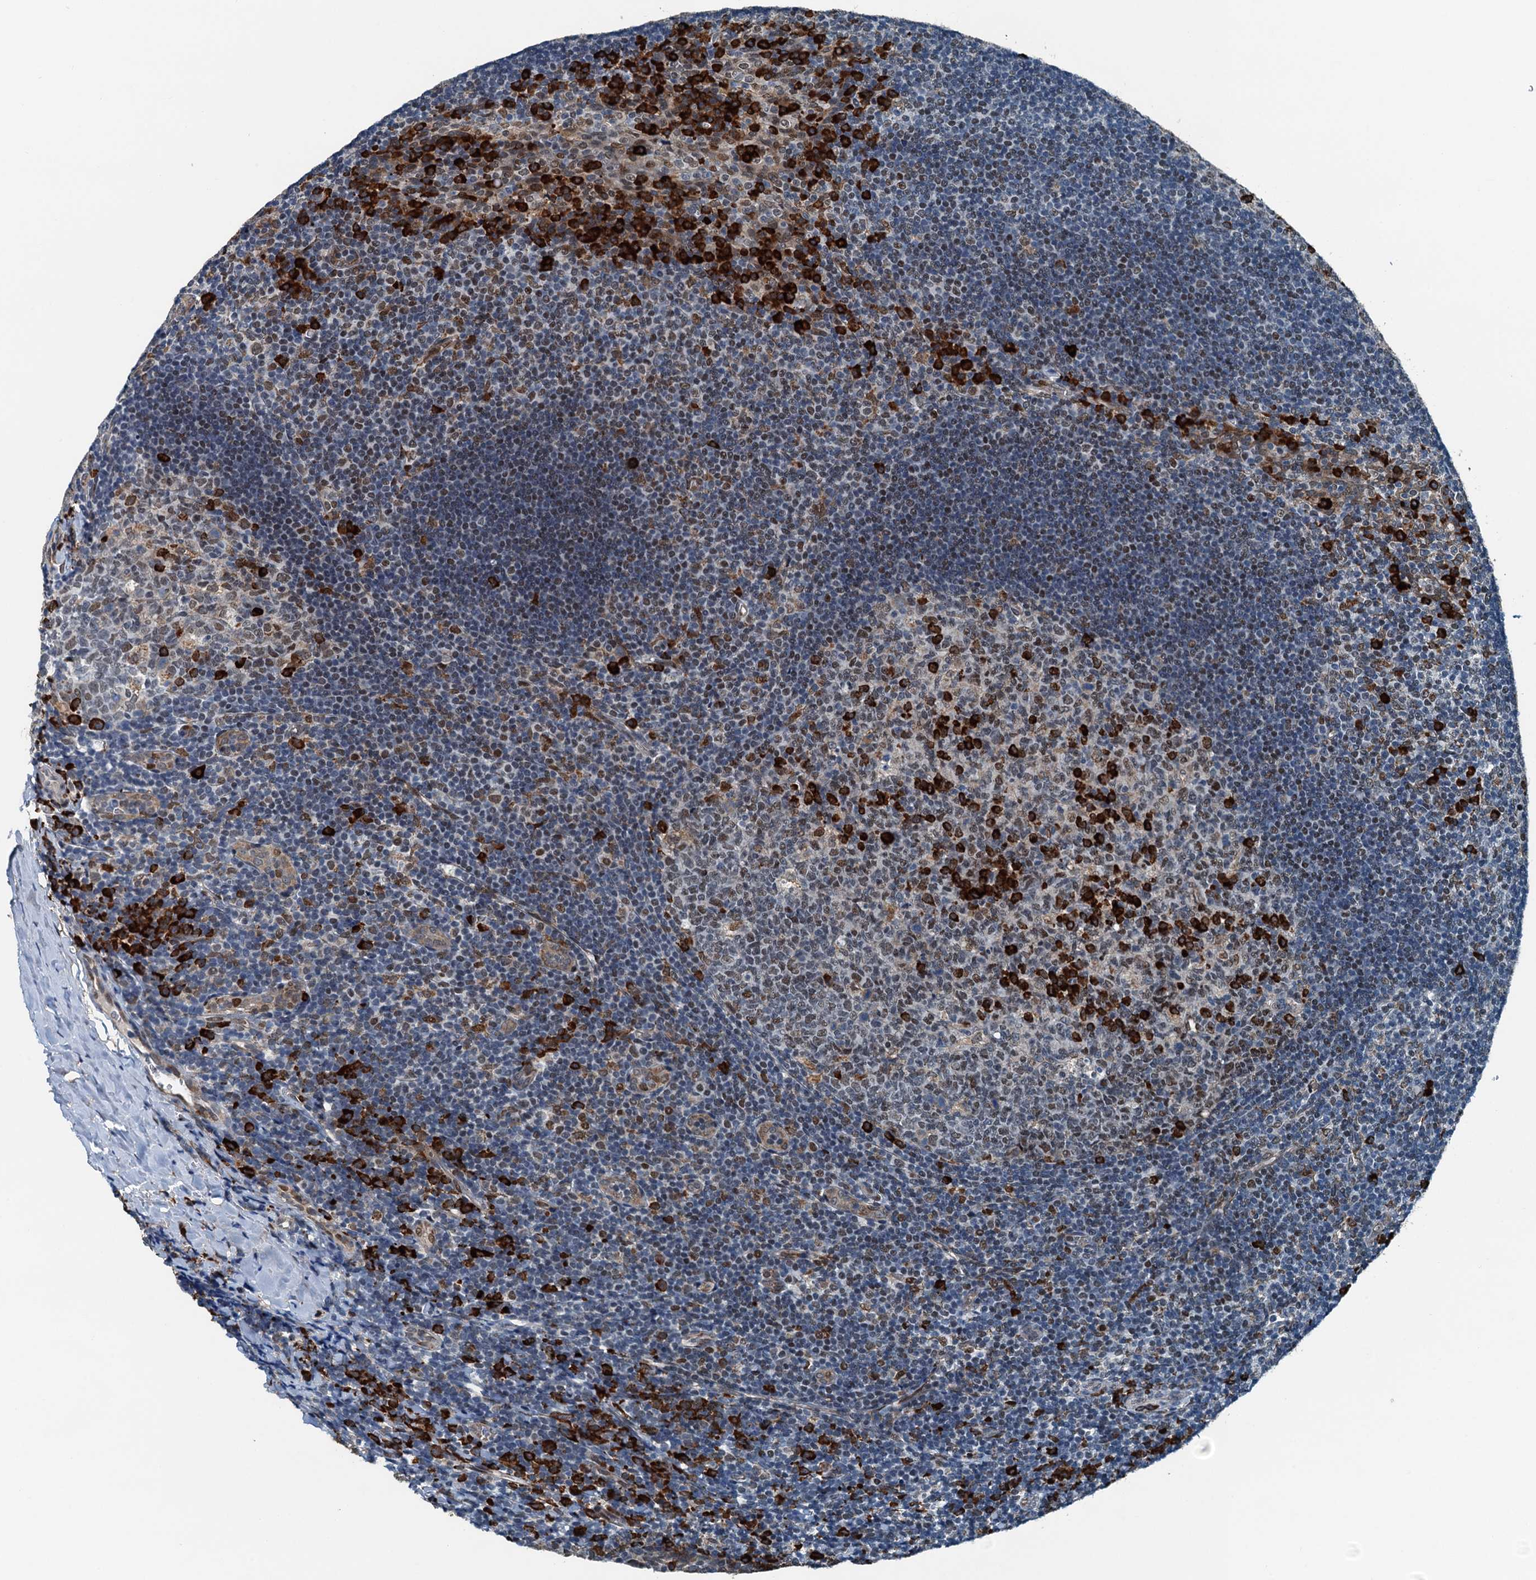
{"staining": {"intensity": "strong", "quantity": "25%-75%", "location": "cytoplasmic/membranous,nuclear"}, "tissue": "tonsil", "cell_type": "Germinal center cells", "image_type": "normal", "snomed": [{"axis": "morphology", "description": "Normal tissue, NOS"}, {"axis": "topography", "description": "Tonsil"}], "caption": "This photomicrograph shows unremarkable tonsil stained with immunohistochemistry to label a protein in brown. The cytoplasmic/membranous,nuclear of germinal center cells show strong positivity for the protein. Nuclei are counter-stained blue.", "gene": "TAMALIN", "patient": {"sex": "male", "age": 17}}